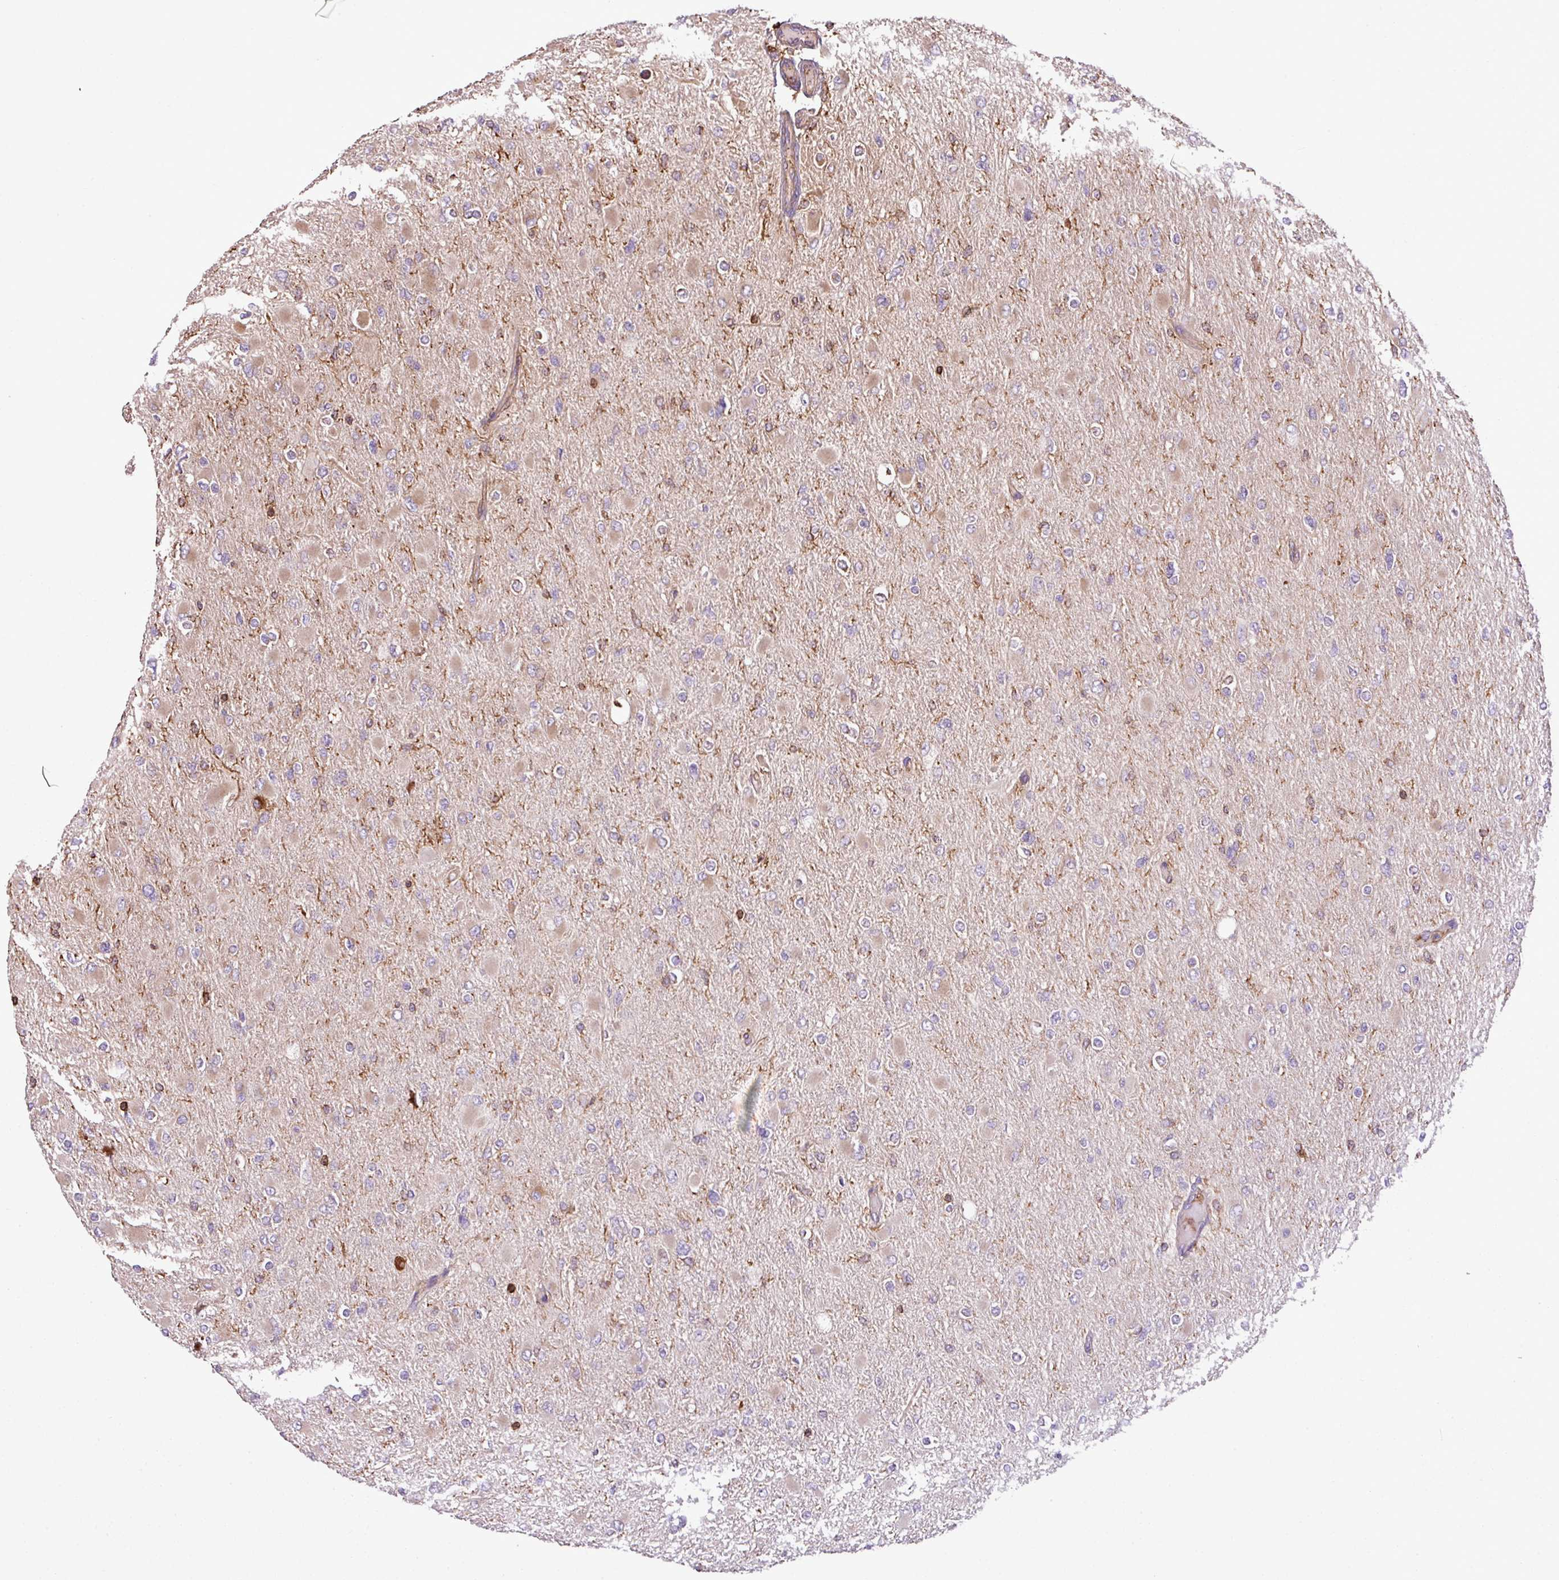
{"staining": {"intensity": "weak", "quantity": "<25%", "location": "cytoplasmic/membranous"}, "tissue": "glioma", "cell_type": "Tumor cells", "image_type": "cancer", "snomed": [{"axis": "morphology", "description": "Glioma, malignant, High grade"}, {"axis": "topography", "description": "Cerebral cortex"}], "caption": "Glioma was stained to show a protein in brown. There is no significant staining in tumor cells.", "gene": "PGAP6", "patient": {"sex": "female", "age": 36}}